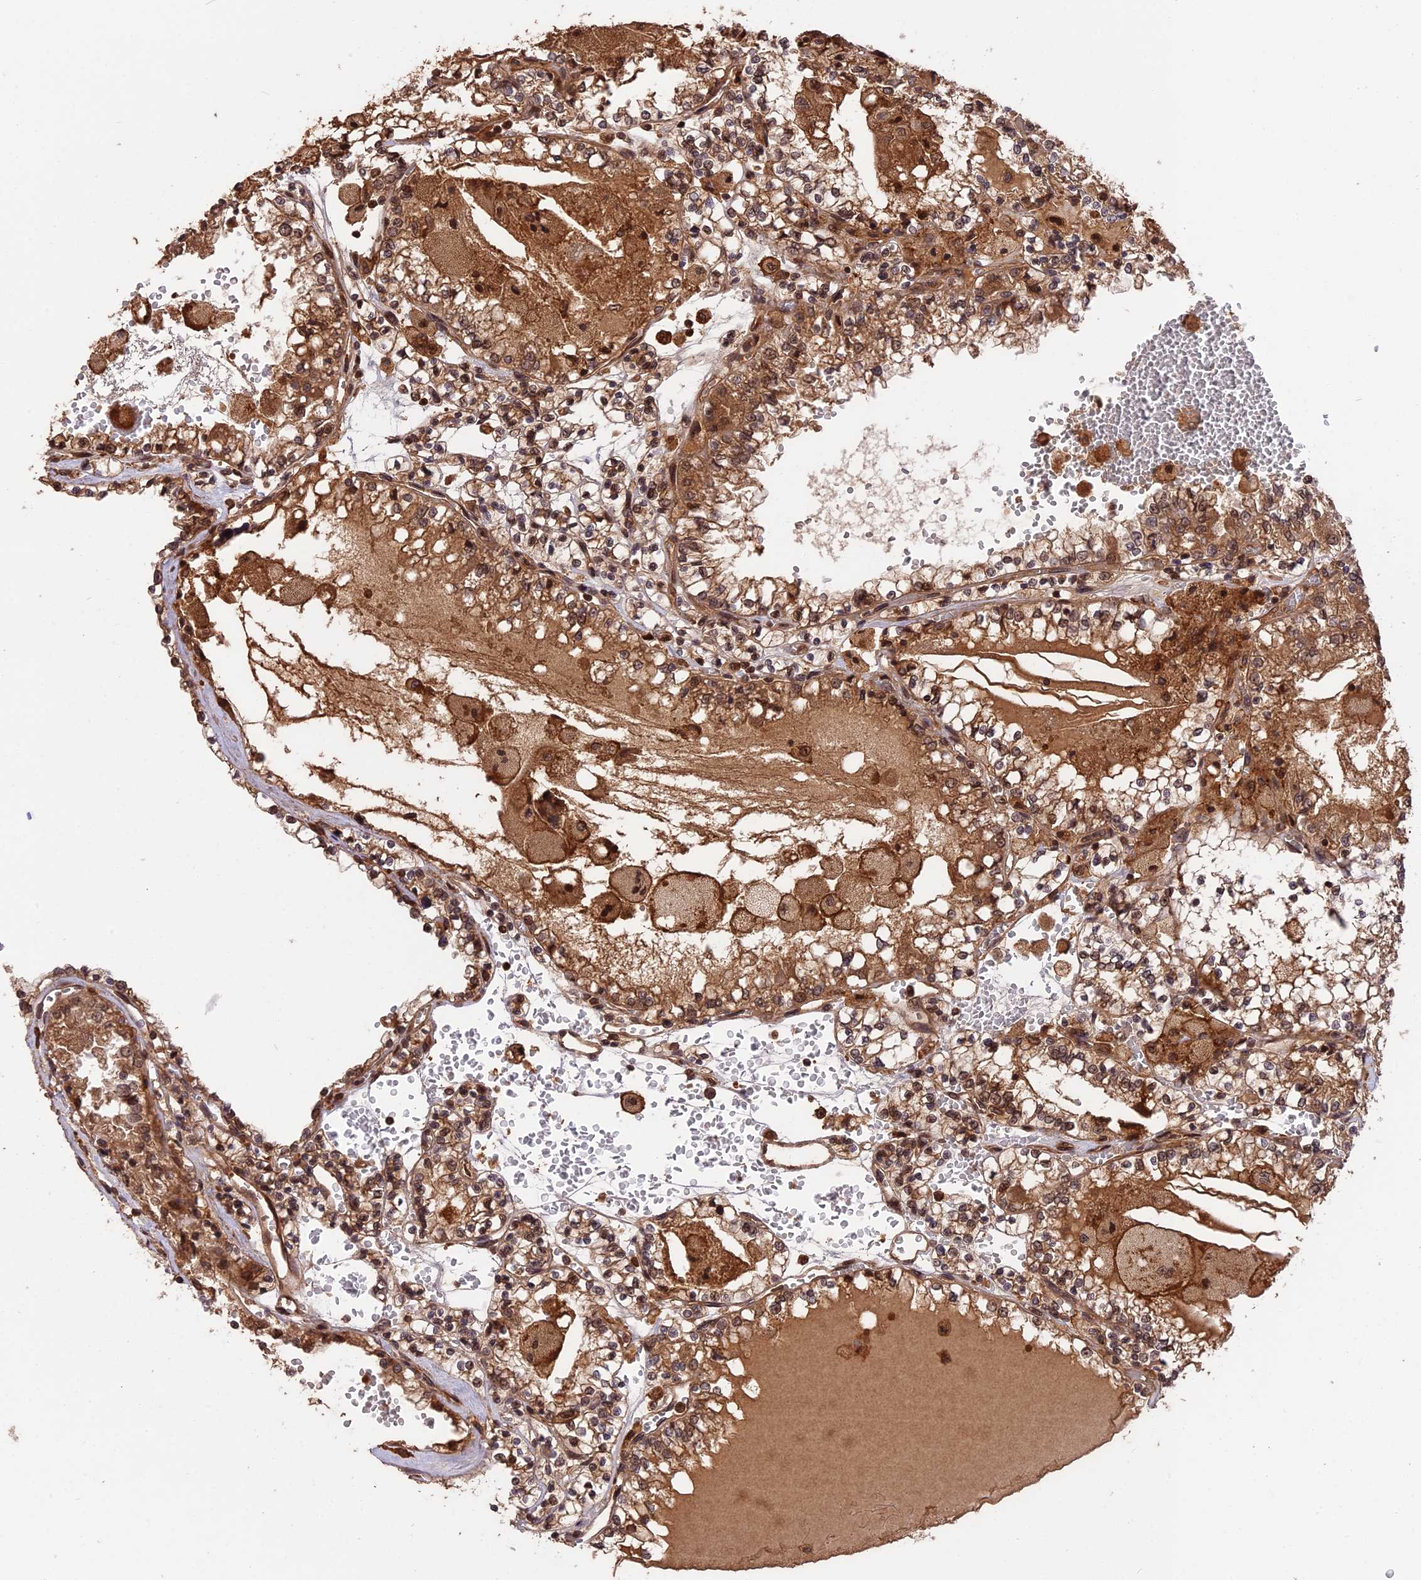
{"staining": {"intensity": "moderate", "quantity": ">75%", "location": "cytoplasmic/membranous,nuclear"}, "tissue": "renal cancer", "cell_type": "Tumor cells", "image_type": "cancer", "snomed": [{"axis": "morphology", "description": "Adenocarcinoma, NOS"}, {"axis": "topography", "description": "Kidney"}], "caption": "Protein positivity by IHC shows moderate cytoplasmic/membranous and nuclear expression in about >75% of tumor cells in renal cancer (adenocarcinoma).", "gene": "ESCO1", "patient": {"sex": "female", "age": 56}}